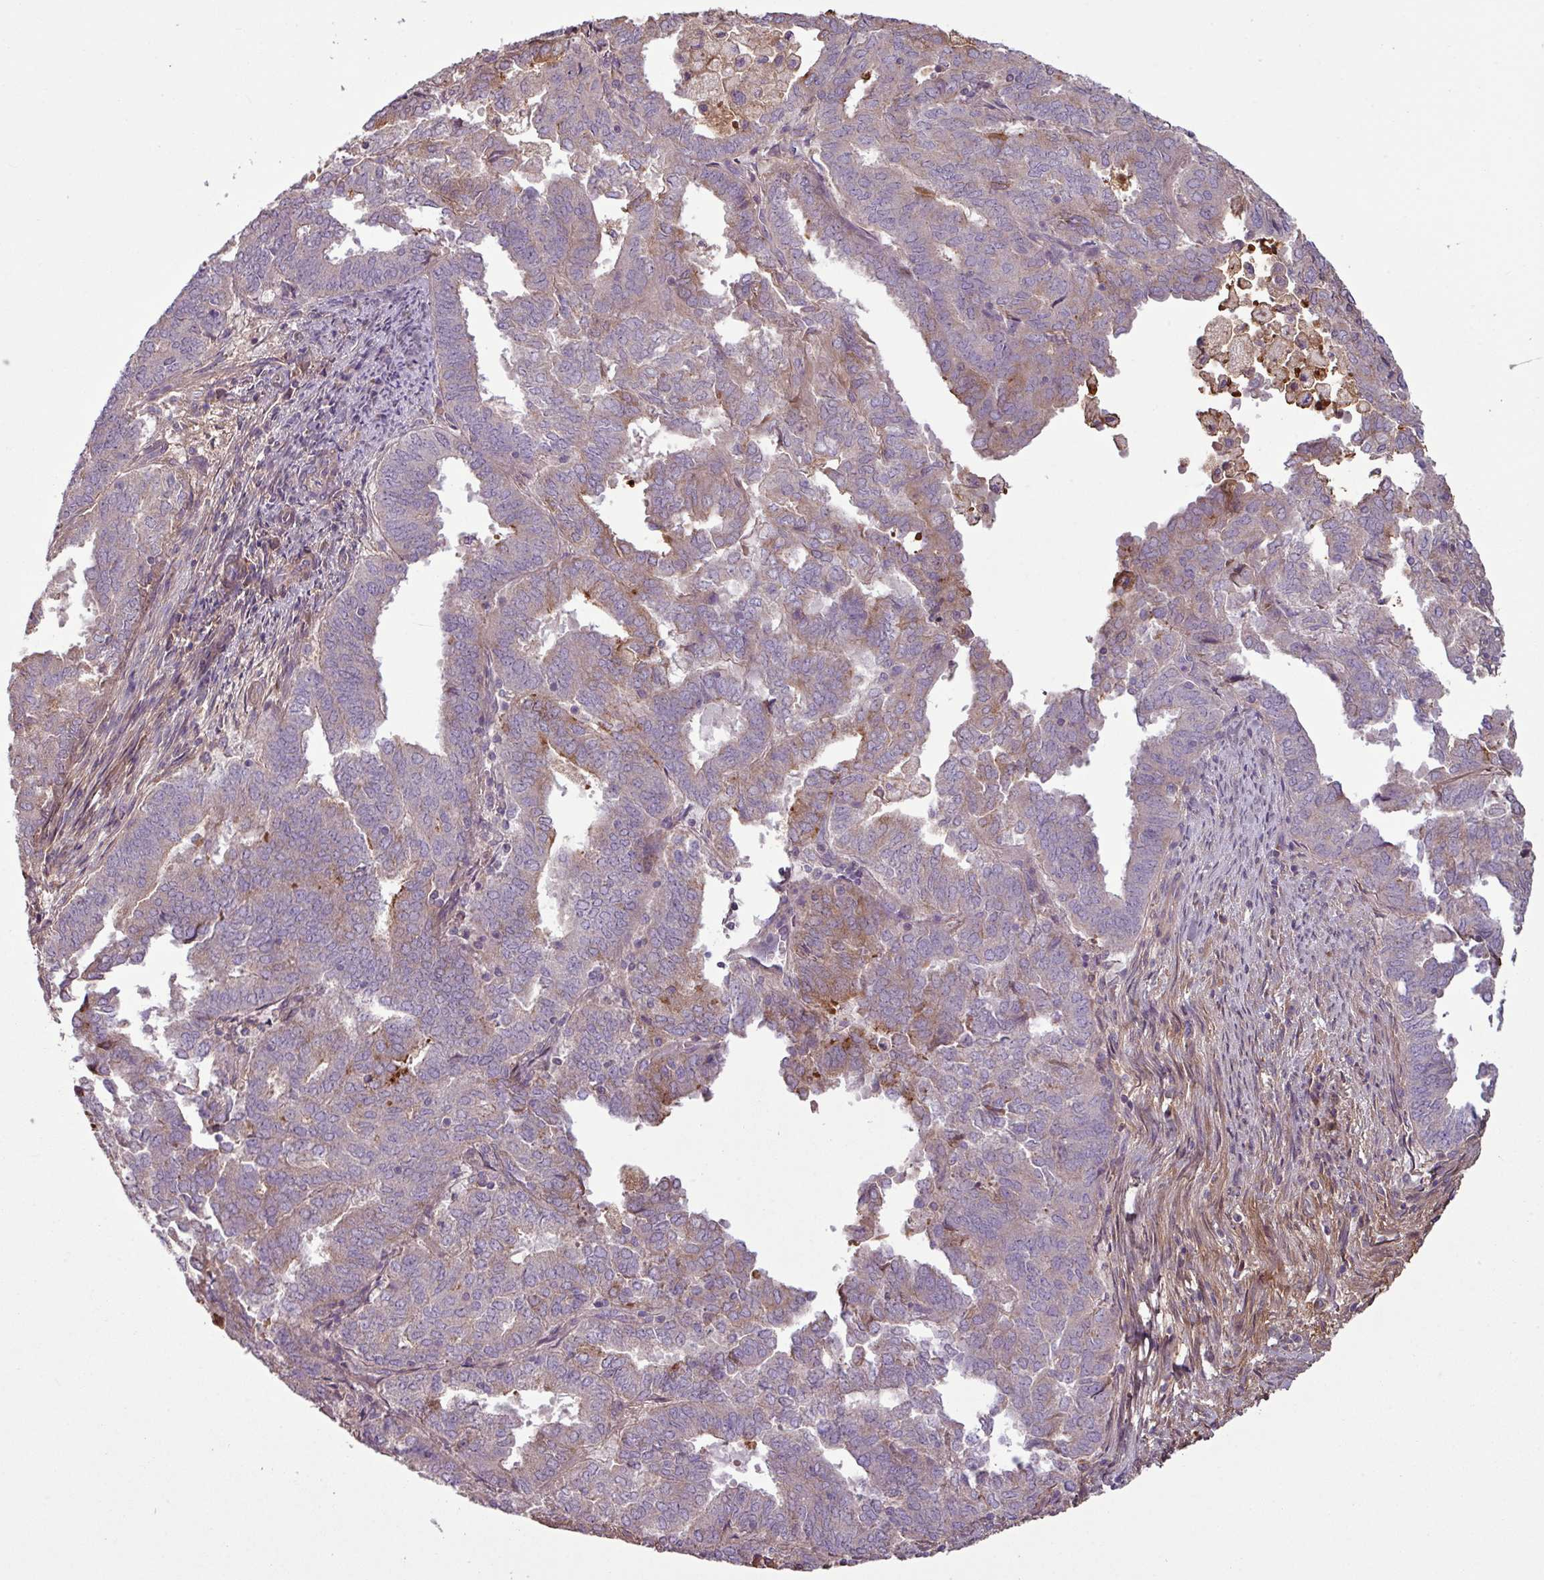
{"staining": {"intensity": "weak", "quantity": "25%-75%", "location": "cytoplasmic/membranous"}, "tissue": "endometrial cancer", "cell_type": "Tumor cells", "image_type": "cancer", "snomed": [{"axis": "morphology", "description": "Adenocarcinoma, NOS"}, {"axis": "topography", "description": "Endometrium"}], "caption": "Endometrial cancer stained with immunohistochemistry displays weak cytoplasmic/membranous positivity in about 25%-75% of tumor cells. The protein of interest is shown in brown color, while the nuclei are stained blue.", "gene": "C4B", "patient": {"sex": "female", "age": 72}}